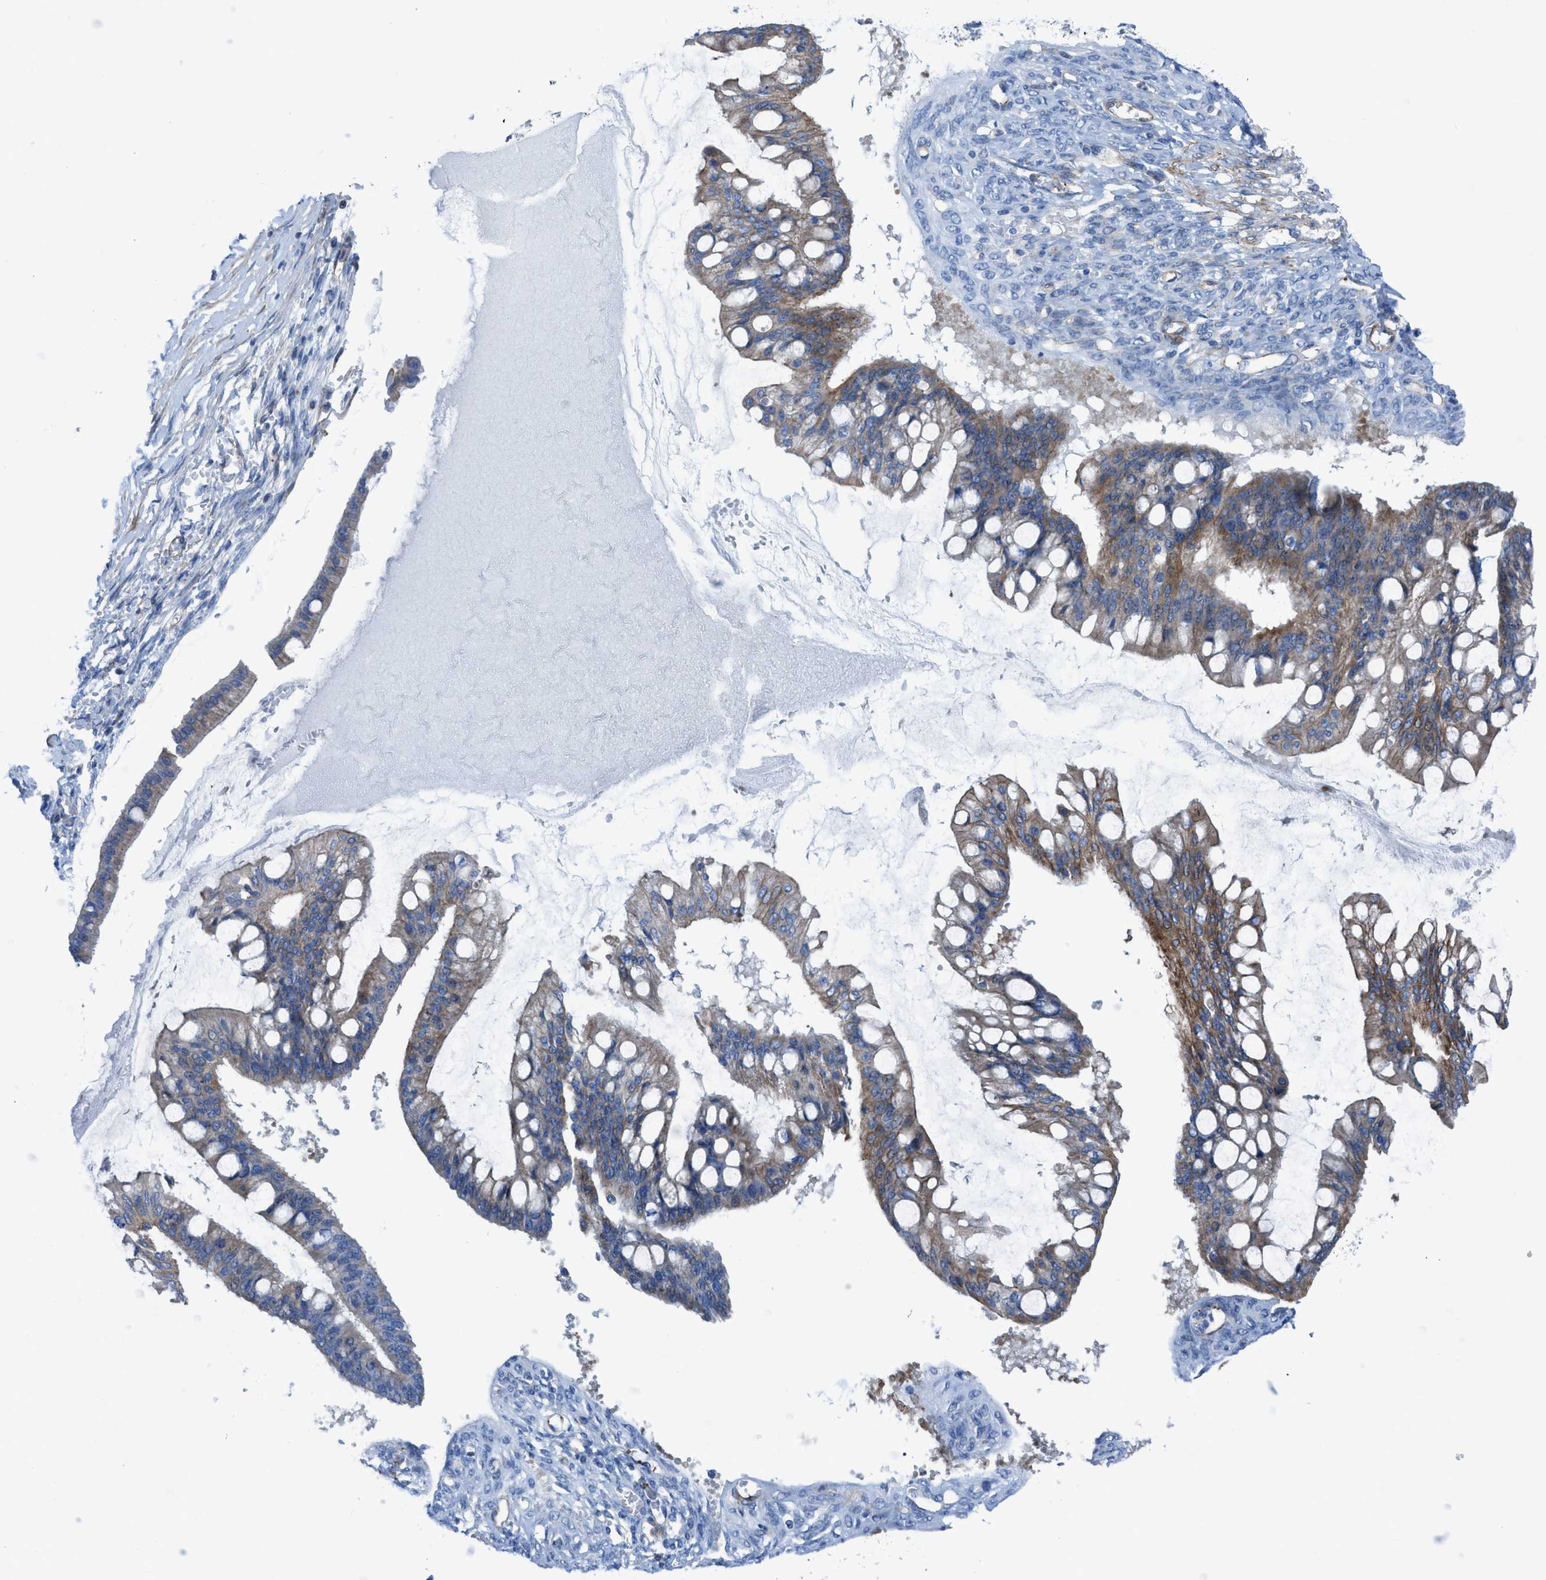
{"staining": {"intensity": "moderate", "quantity": "25%-75%", "location": "cytoplasmic/membranous"}, "tissue": "ovarian cancer", "cell_type": "Tumor cells", "image_type": "cancer", "snomed": [{"axis": "morphology", "description": "Cystadenocarcinoma, mucinous, NOS"}, {"axis": "topography", "description": "Ovary"}], "caption": "Protein staining by immunohistochemistry (IHC) shows moderate cytoplasmic/membranous expression in about 25%-75% of tumor cells in ovarian cancer. (IHC, brightfield microscopy, high magnification).", "gene": "KCNH7", "patient": {"sex": "female", "age": 73}}